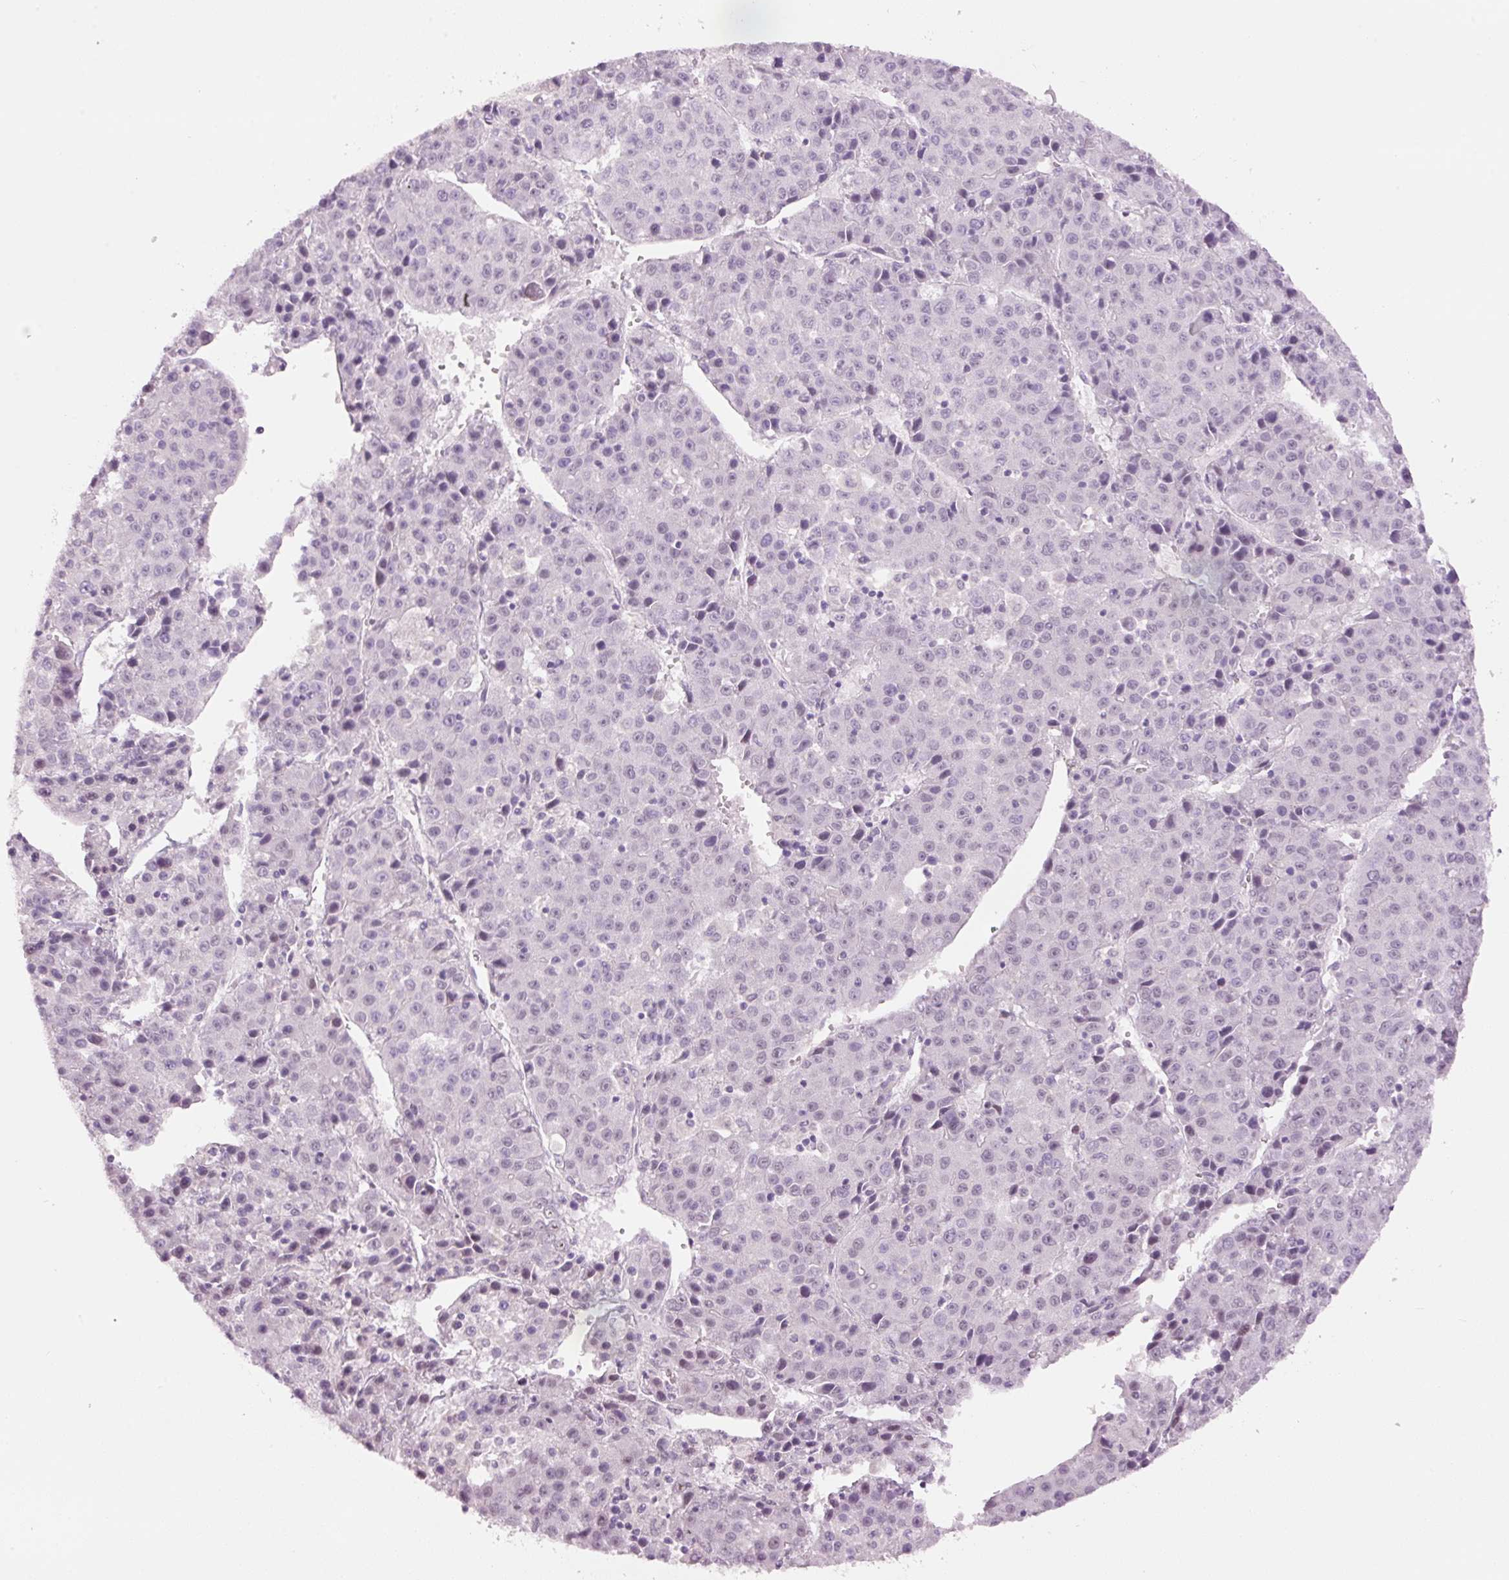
{"staining": {"intensity": "weak", "quantity": "<25%", "location": "nuclear"}, "tissue": "liver cancer", "cell_type": "Tumor cells", "image_type": "cancer", "snomed": [{"axis": "morphology", "description": "Carcinoma, Hepatocellular, NOS"}, {"axis": "topography", "description": "Liver"}], "caption": "This is an immunohistochemistry photomicrograph of liver hepatocellular carcinoma. There is no expression in tumor cells.", "gene": "GCG", "patient": {"sex": "female", "age": 53}}